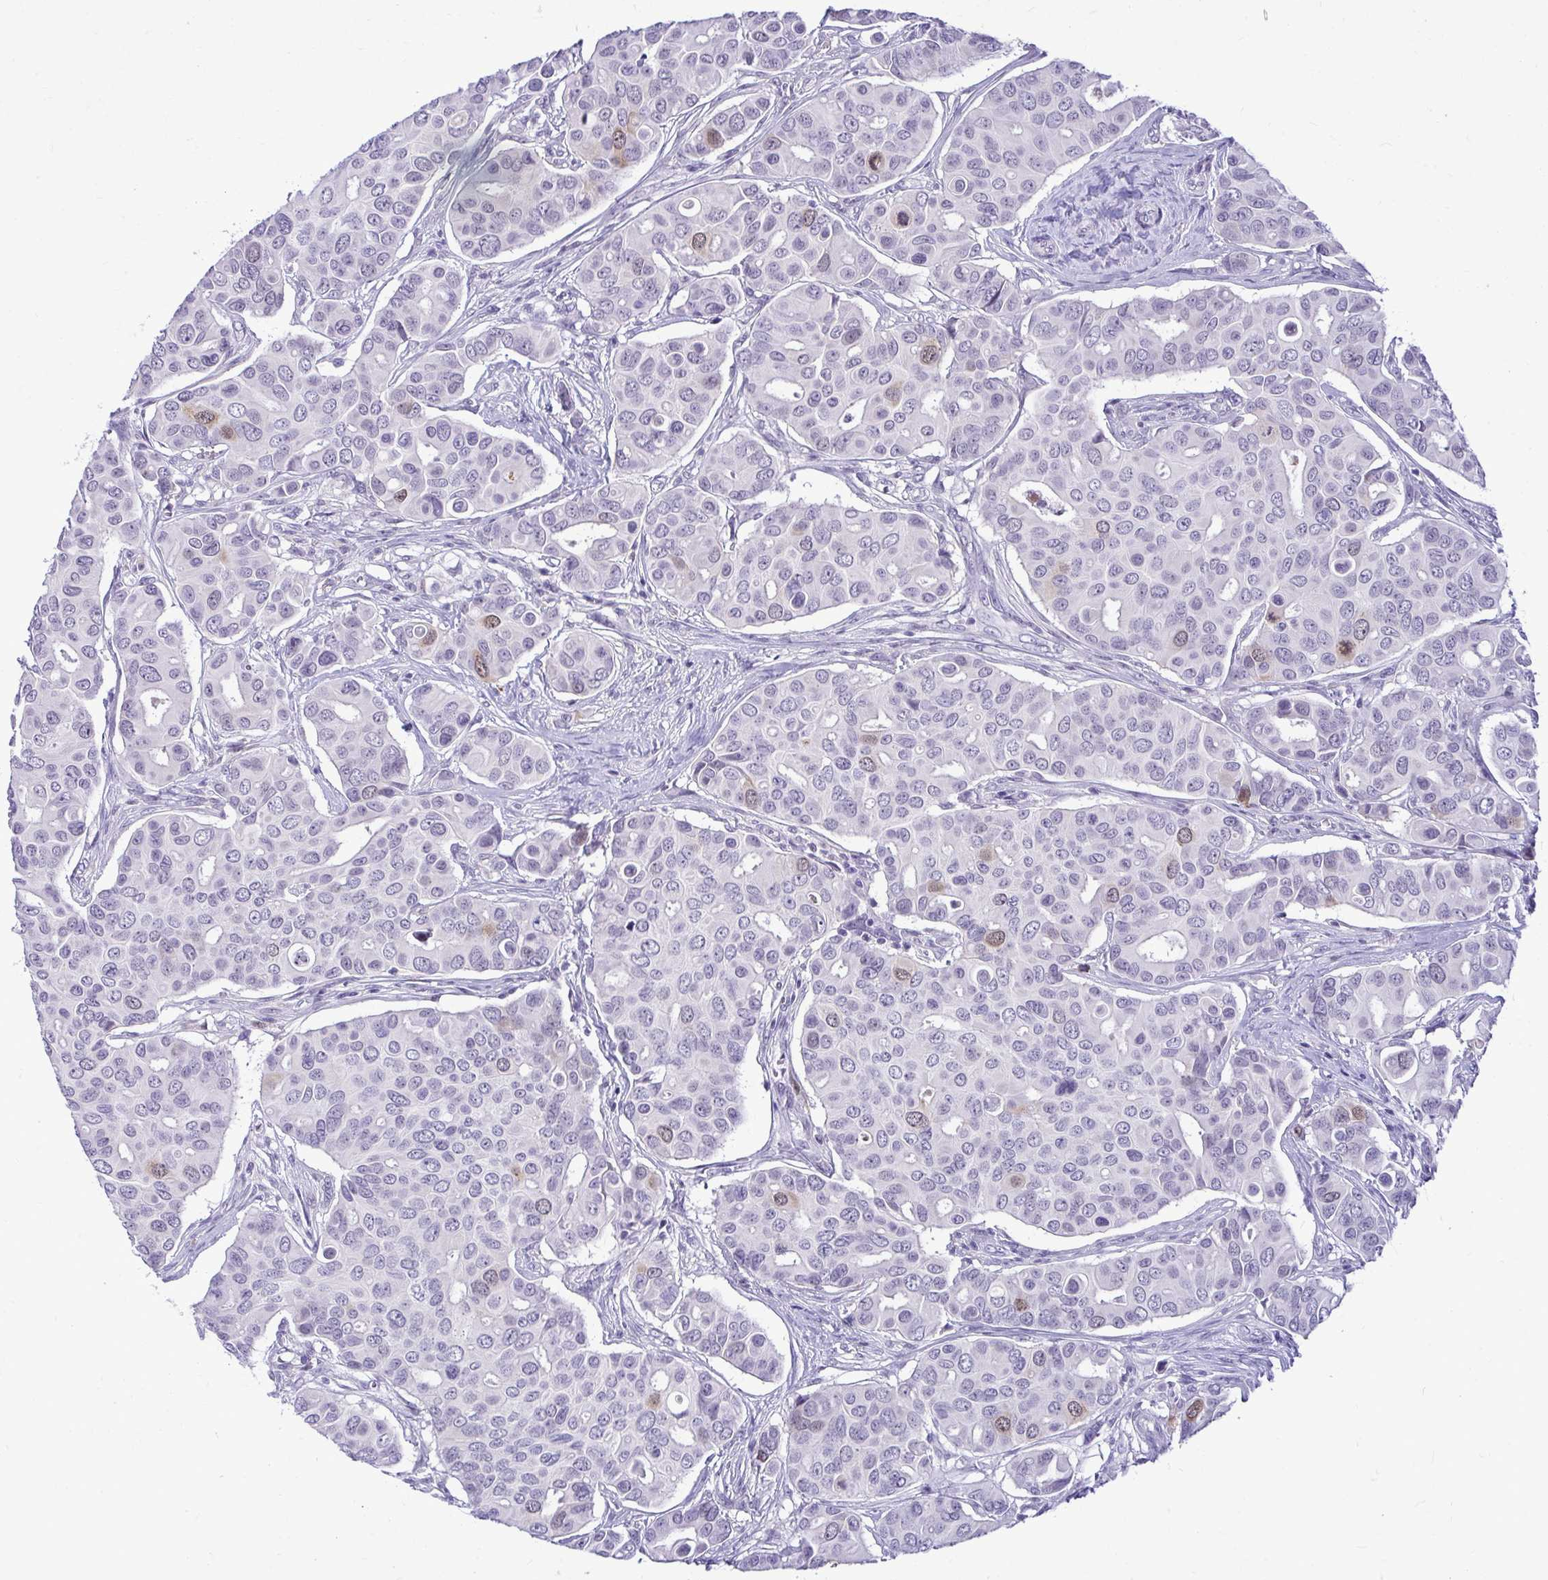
{"staining": {"intensity": "weak", "quantity": "<25%", "location": "nuclear"}, "tissue": "breast cancer", "cell_type": "Tumor cells", "image_type": "cancer", "snomed": [{"axis": "morphology", "description": "Normal tissue, NOS"}, {"axis": "morphology", "description": "Duct carcinoma"}, {"axis": "topography", "description": "Skin"}, {"axis": "topography", "description": "Breast"}], "caption": "IHC of human breast cancer (intraductal carcinoma) reveals no staining in tumor cells.", "gene": "CDC20", "patient": {"sex": "female", "age": 54}}